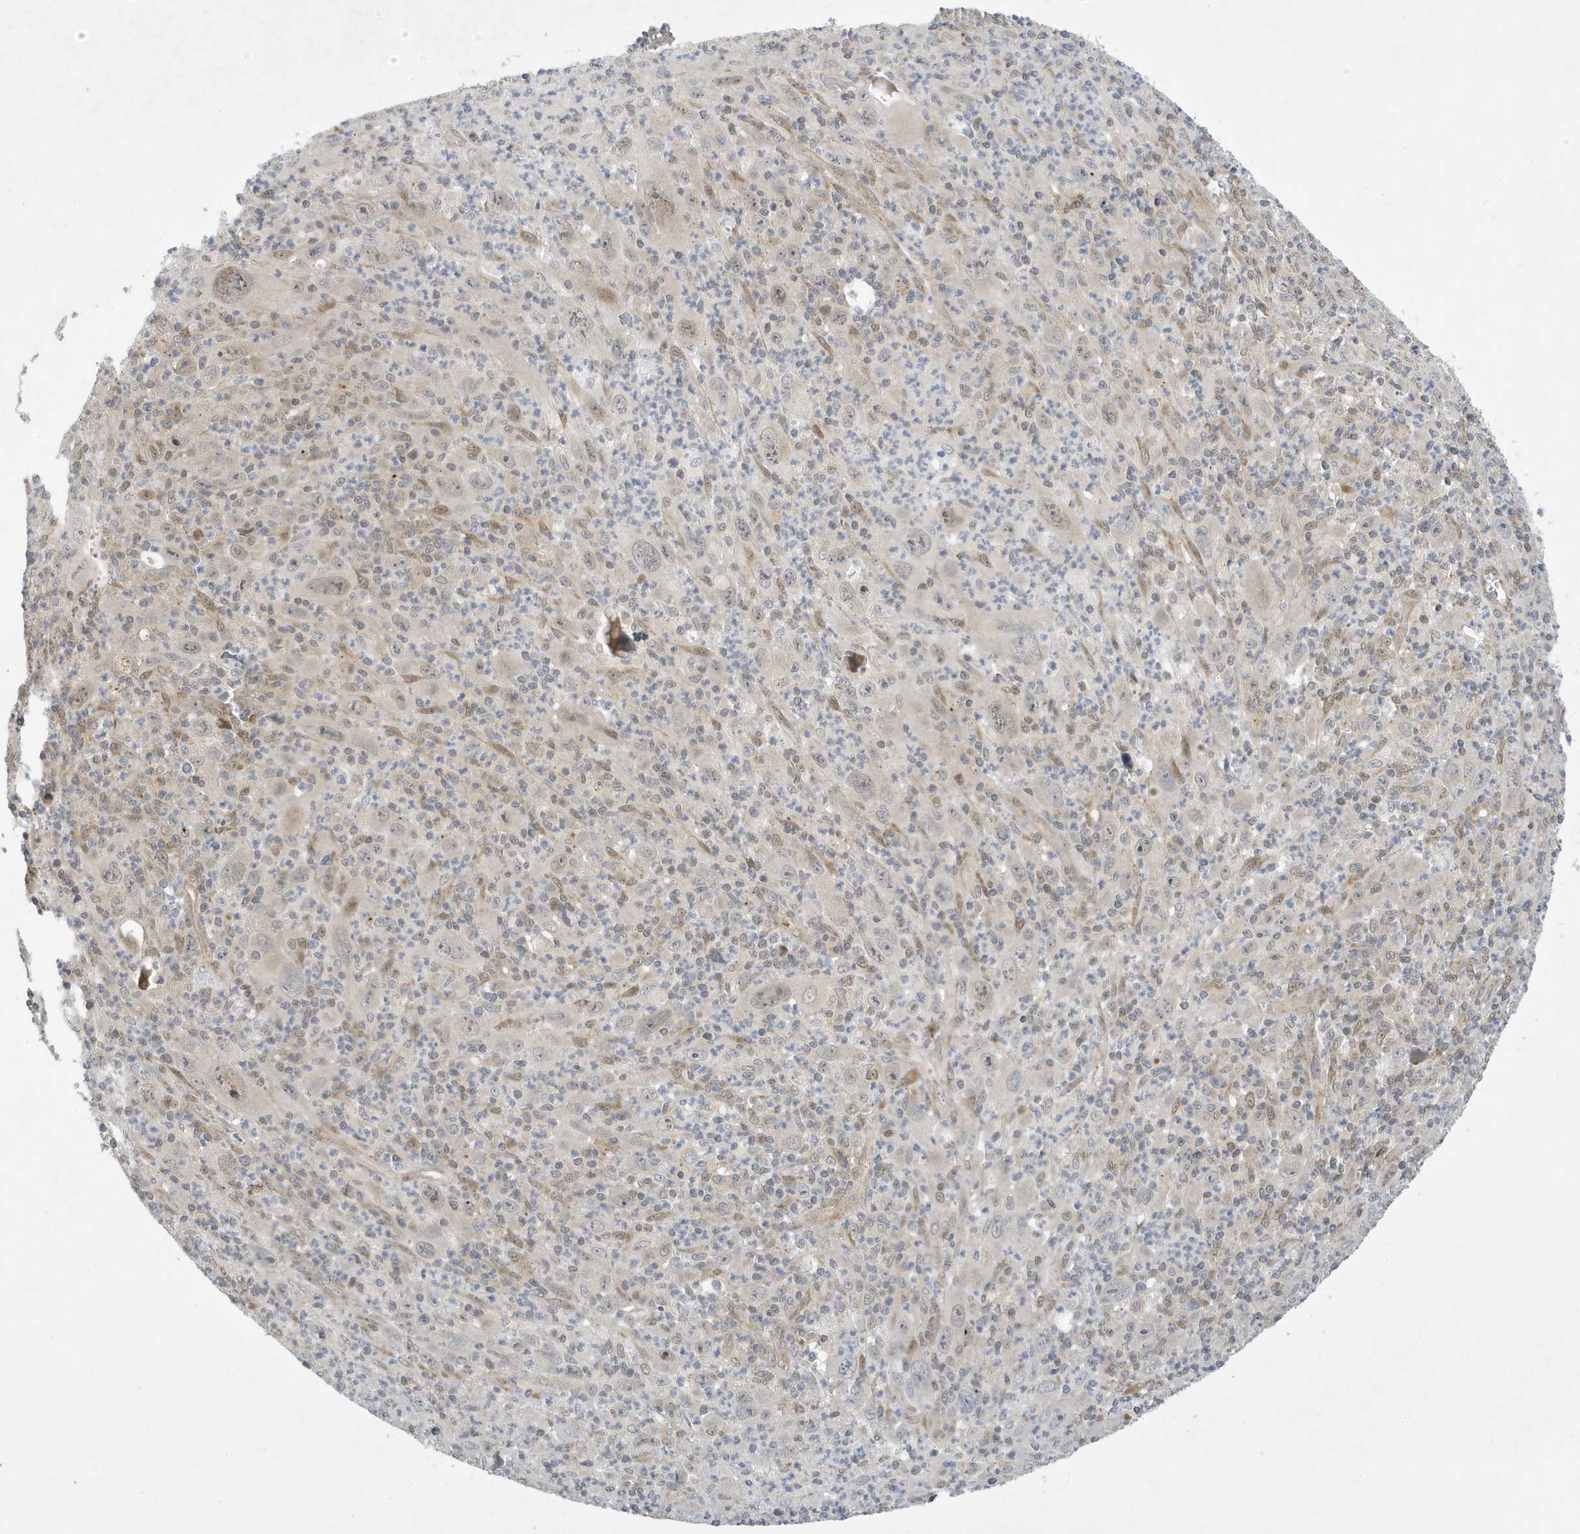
{"staining": {"intensity": "weak", "quantity": "<25%", "location": "nuclear"}, "tissue": "melanoma", "cell_type": "Tumor cells", "image_type": "cancer", "snomed": [{"axis": "morphology", "description": "Malignant melanoma, Metastatic site"}, {"axis": "topography", "description": "Skin"}], "caption": "The image demonstrates no significant staining in tumor cells of malignant melanoma (metastatic site).", "gene": "NCOA7", "patient": {"sex": "female", "age": 56}}